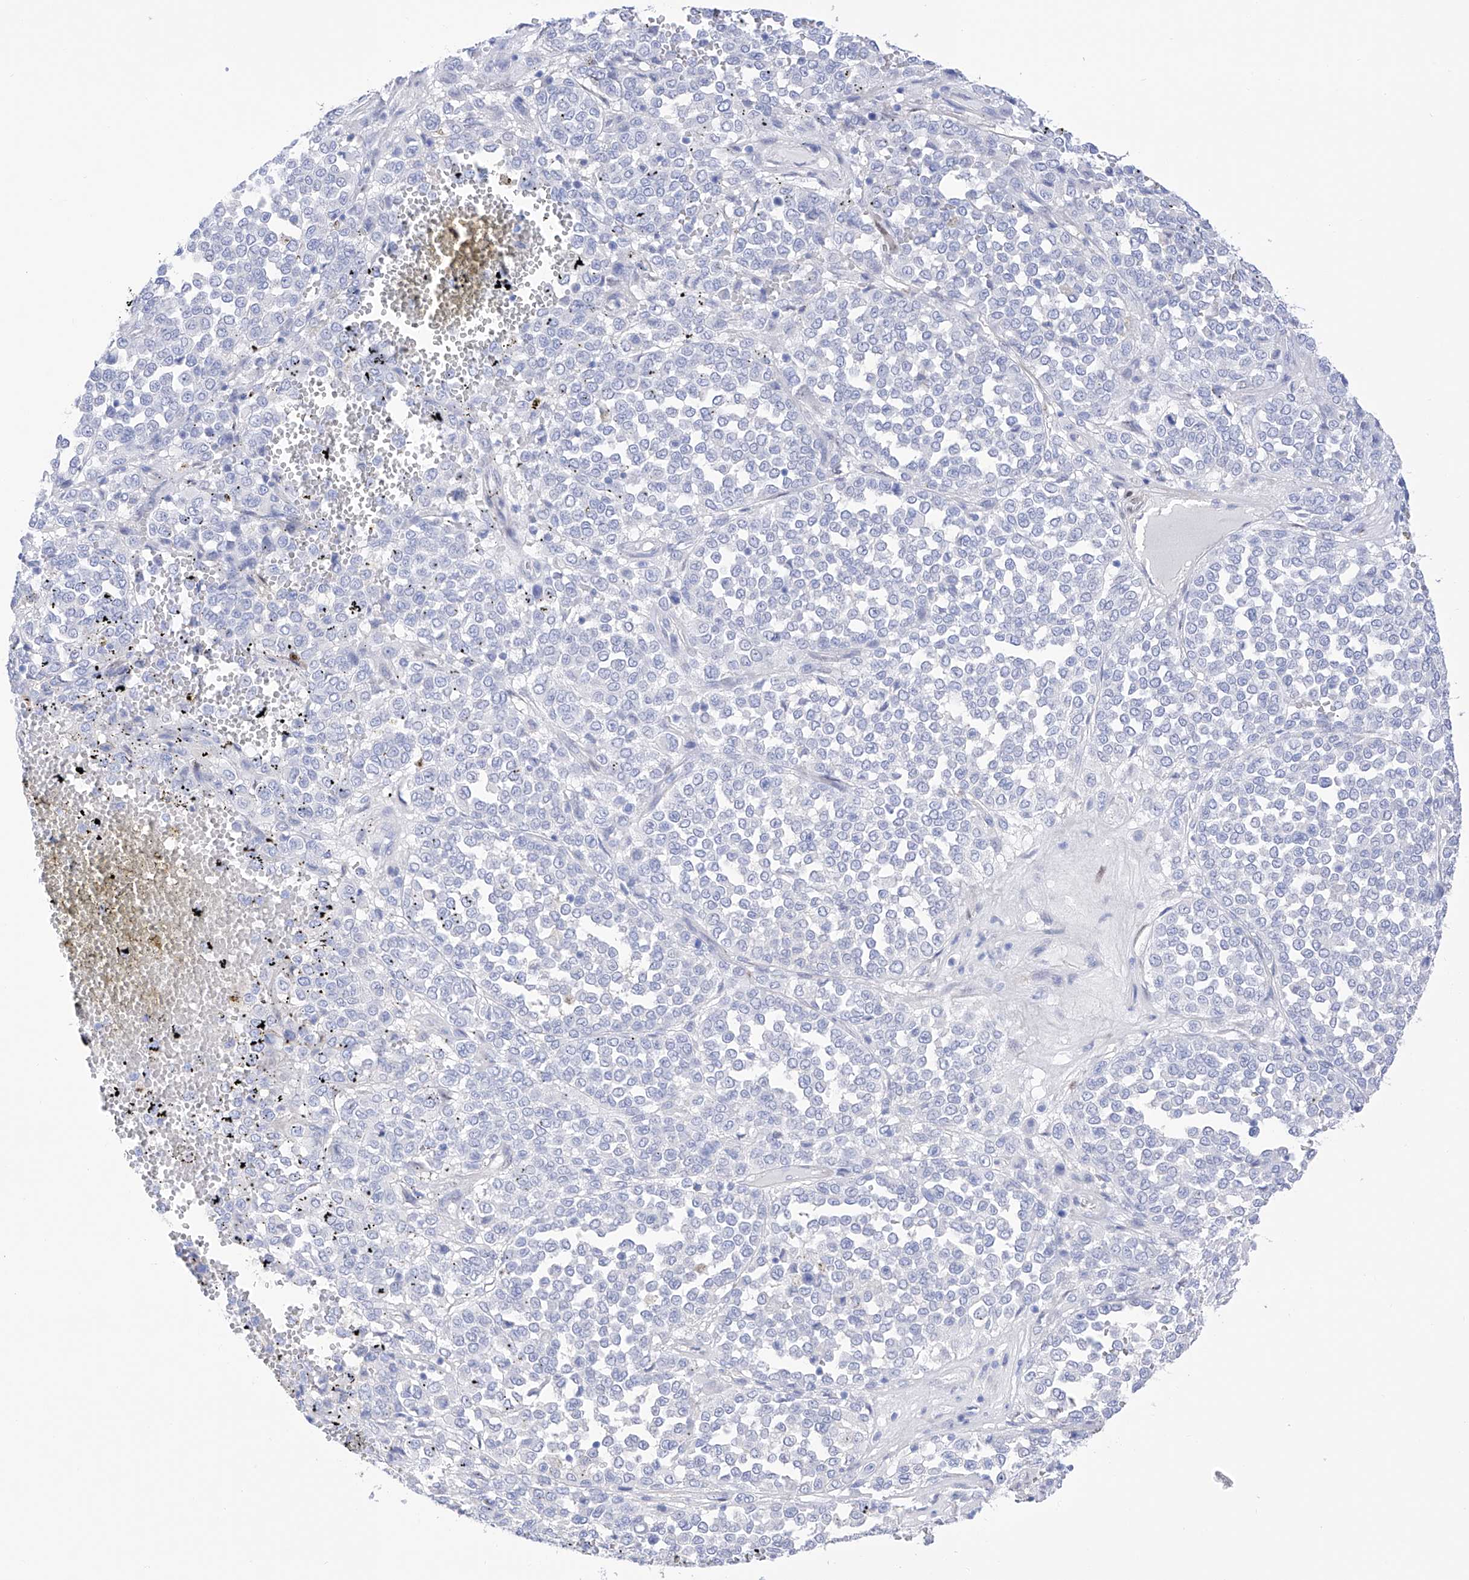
{"staining": {"intensity": "negative", "quantity": "none", "location": "none"}, "tissue": "melanoma", "cell_type": "Tumor cells", "image_type": "cancer", "snomed": [{"axis": "morphology", "description": "Malignant melanoma, Metastatic site"}, {"axis": "topography", "description": "Pancreas"}], "caption": "High power microscopy micrograph of an immunohistochemistry (IHC) image of melanoma, revealing no significant expression in tumor cells.", "gene": "TRPC7", "patient": {"sex": "female", "age": 30}}